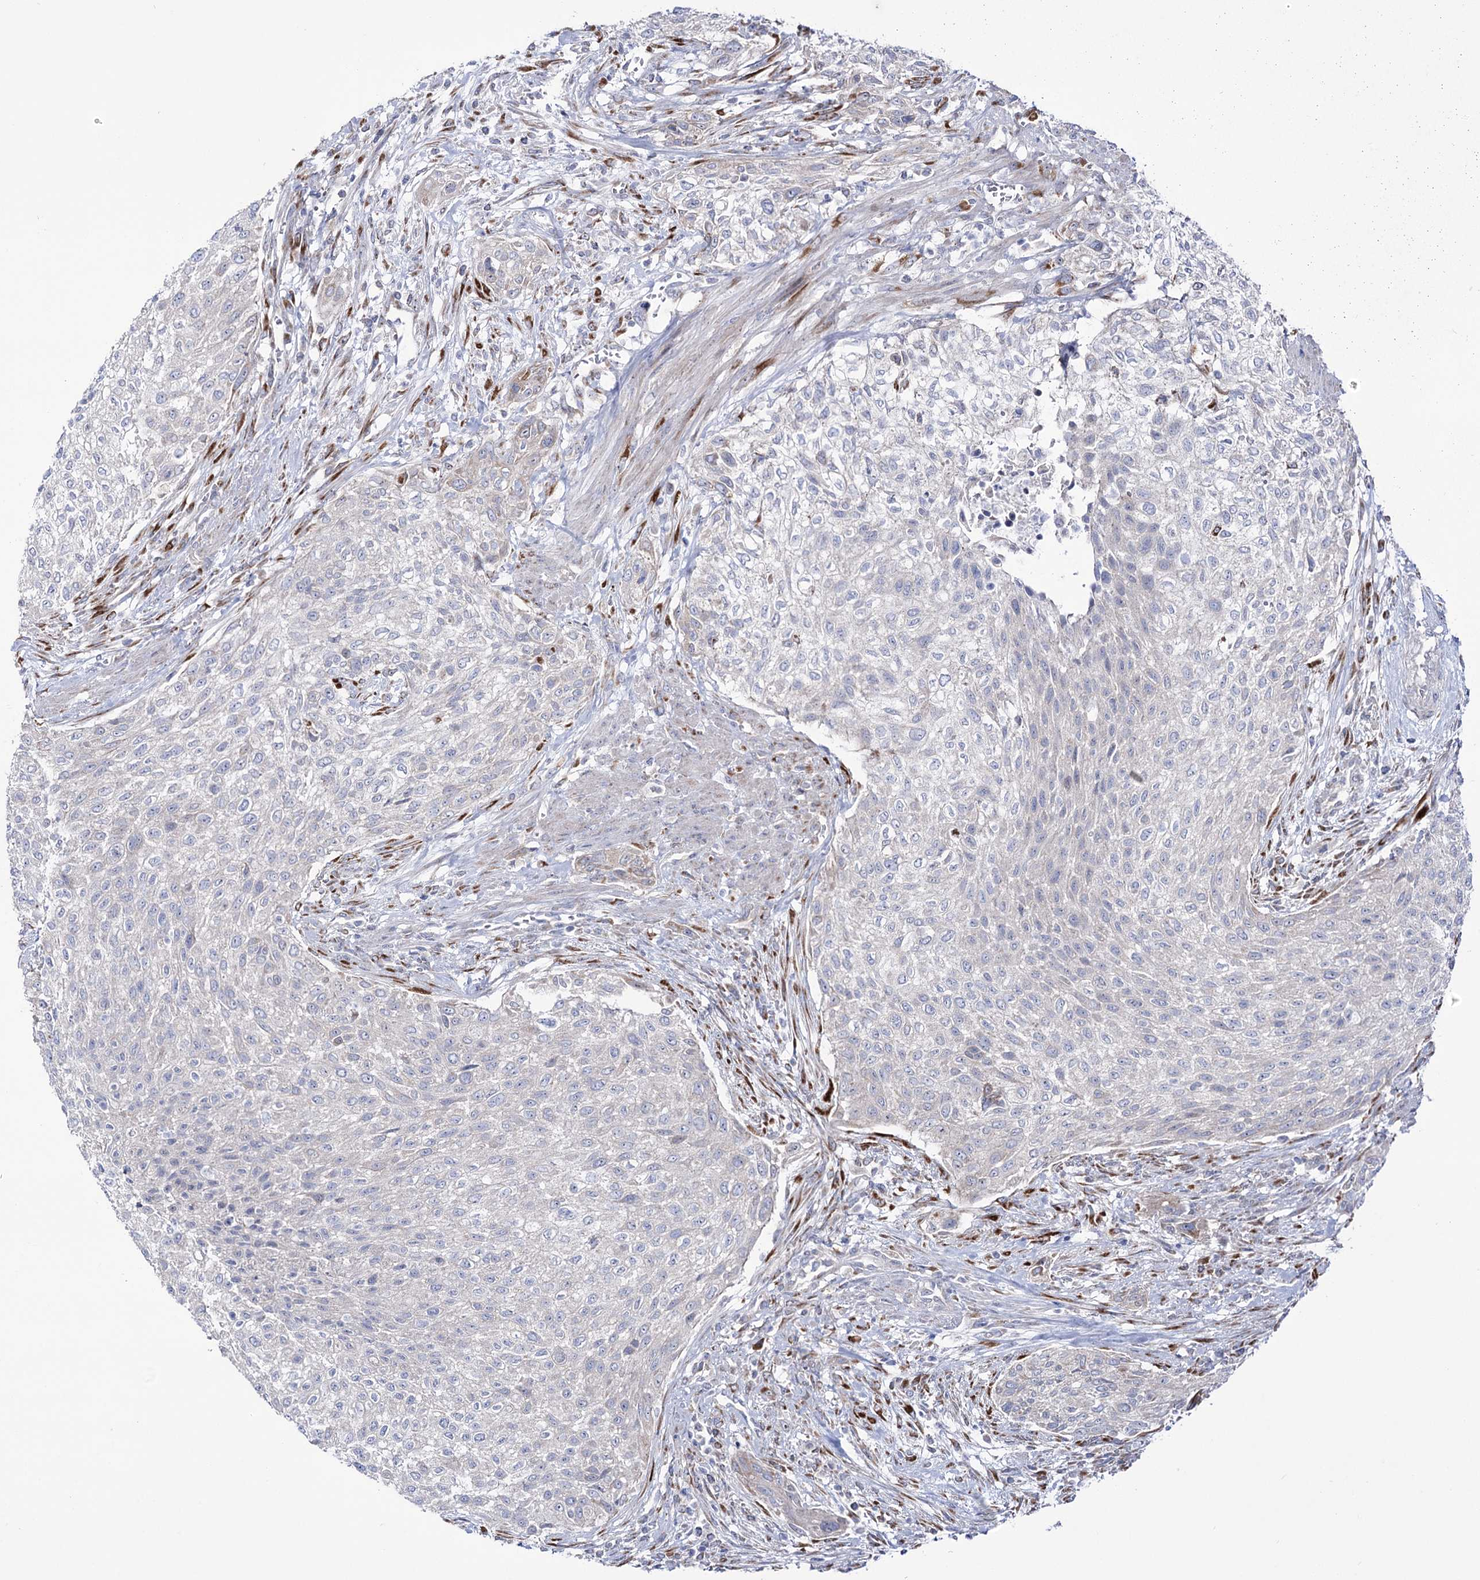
{"staining": {"intensity": "negative", "quantity": "none", "location": "none"}, "tissue": "urothelial cancer", "cell_type": "Tumor cells", "image_type": "cancer", "snomed": [{"axis": "morphology", "description": "Urothelial carcinoma, High grade"}, {"axis": "topography", "description": "Urinary bladder"}], "caption": "The micrograph reveals no staining of tumor cells in high-grade urothelial carcinoma.", "gene": "METTL5", "patient": {"sex": "male", "age": 35}}